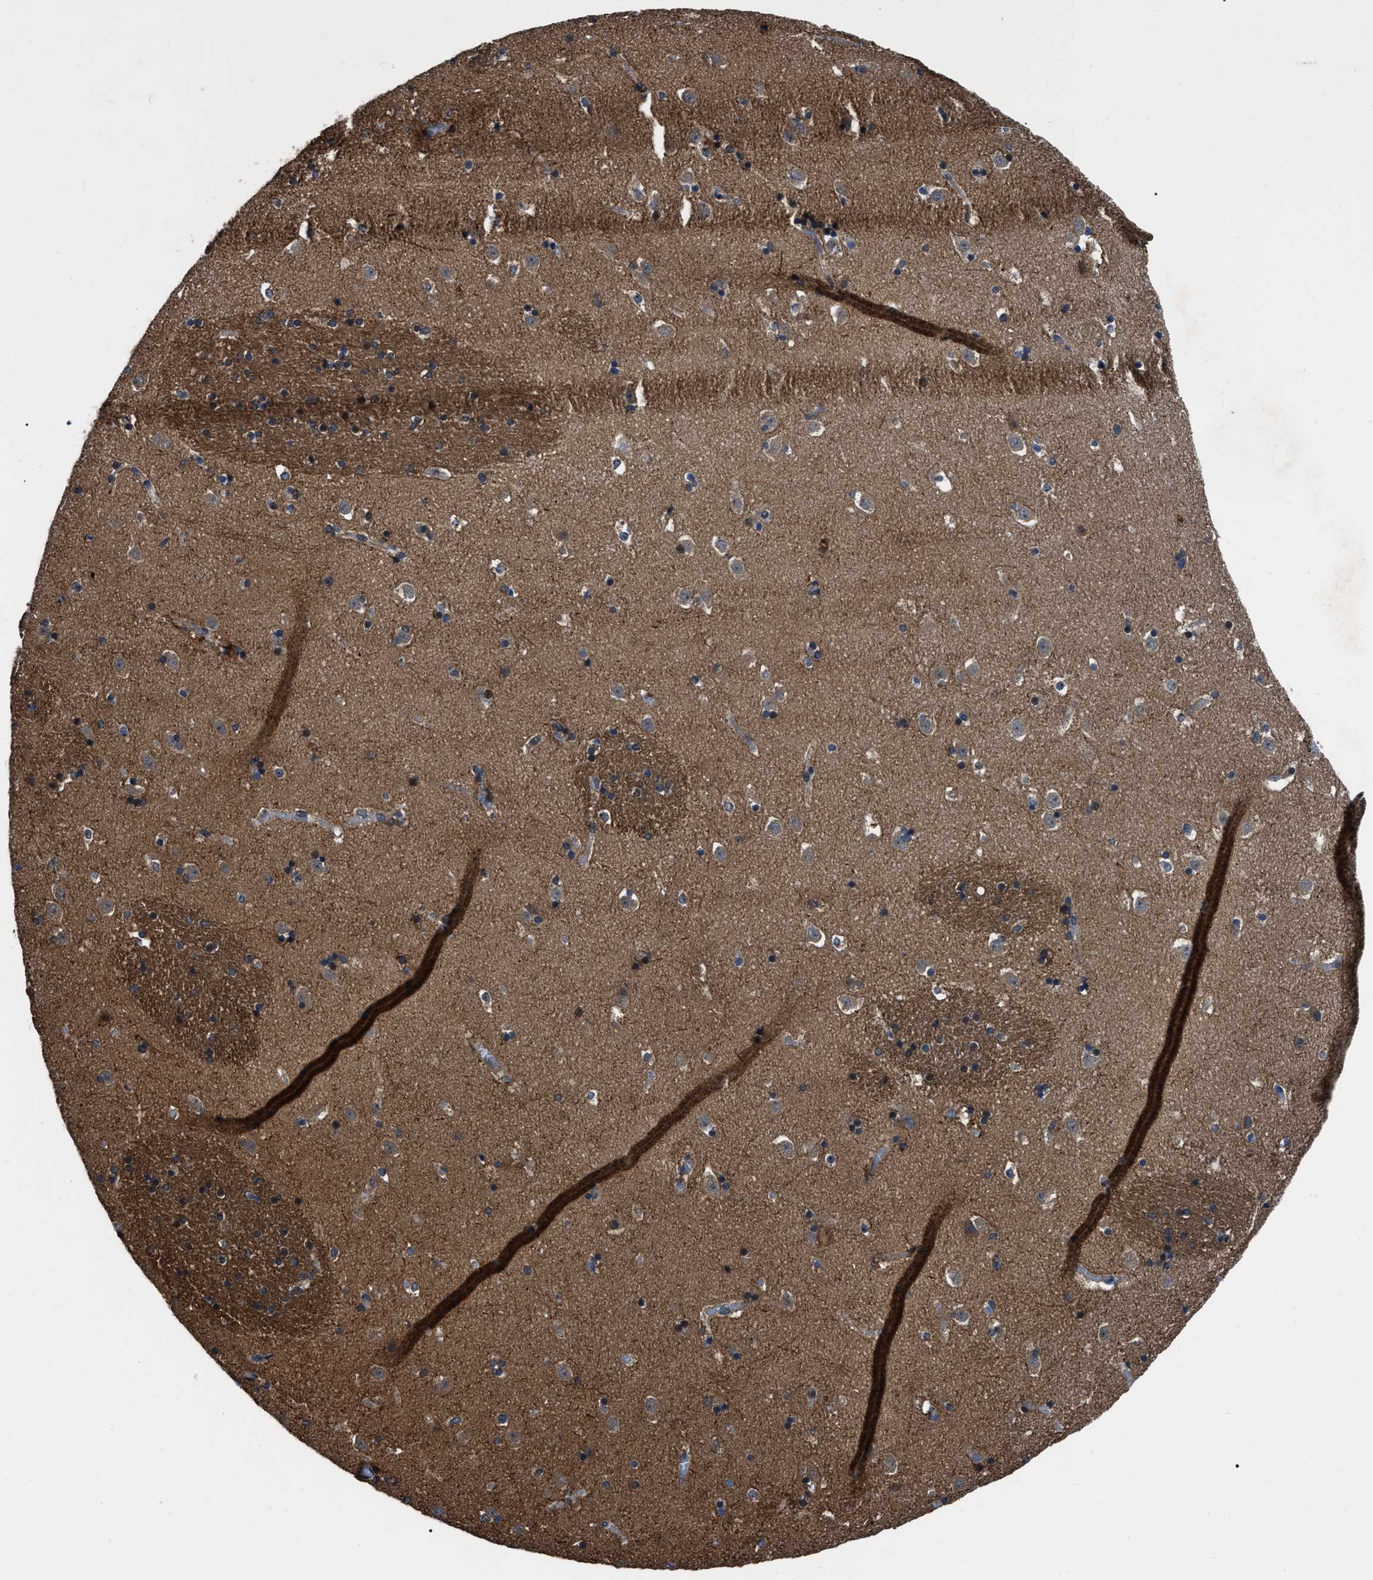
{"staining": {"intensity": "weak", "quantity": "<25%", "location": "cytoplasmic/membranous,nuclear"}, "tissue": "caudate", "cell_type": "Glial cells", "image_type": "normal", "snomed": [{"axis": "morphology", "description": "Normal tissue, NOS"}, {"axis": "topography", "description": "Lateral ventricle wall"}], "caption": "A high-resolution photomicrograph shows immunohistochemistry (IHC) staining of normal caudate, which shows no significant staining in glial cells.", "gene": "PPWD1", "patient": {"sex": "male", "age": 45}}